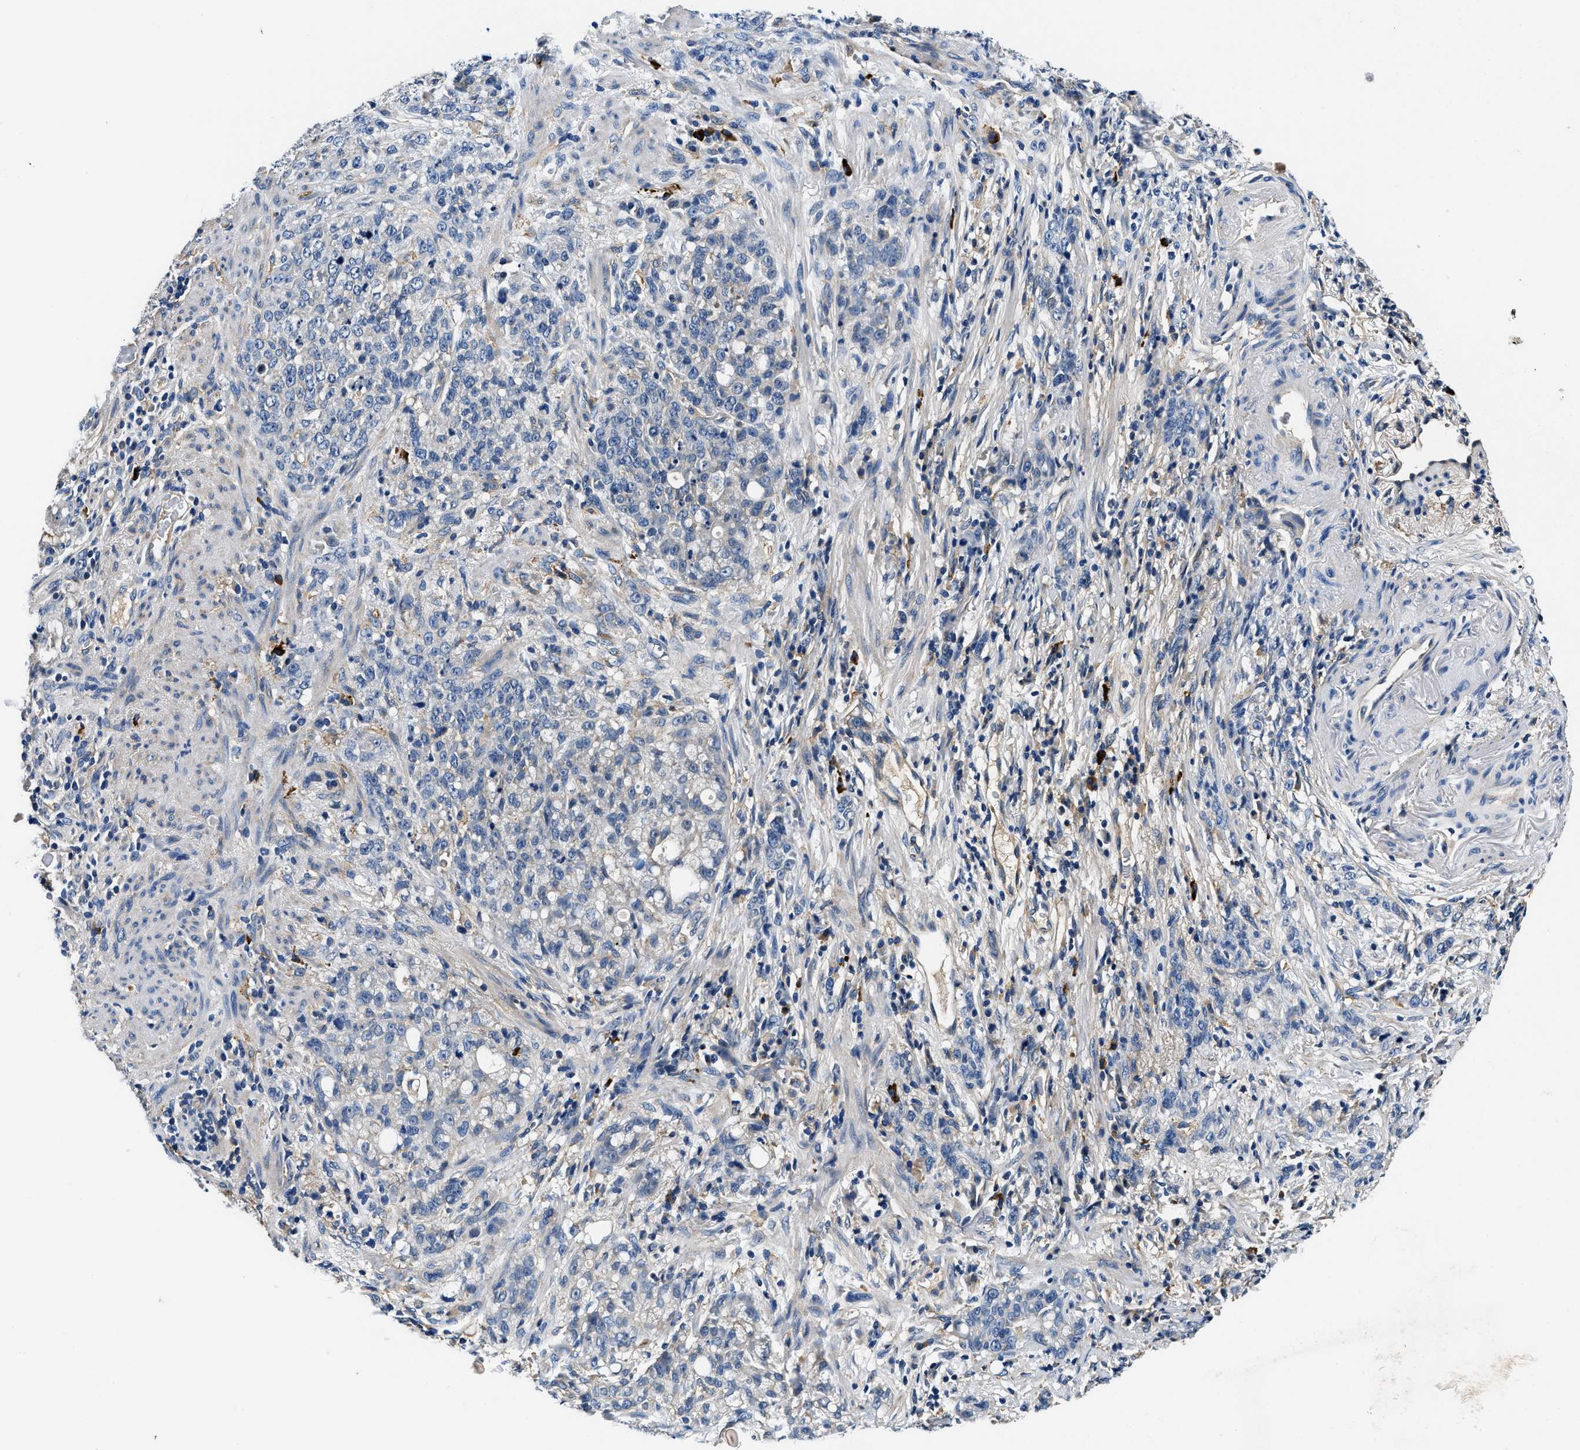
{"staining": {"intensity": "negative", "quantity": "none", "location": "none"}, "tissue": "stomach cancer", "cell_type": "Tumor cells", "image_type": "cancer", "snomed": [{"axis": "morphology", "description": "Adenocarcinoma, NOS"}, {"axis": "topography", "description": "Stomach, lower"}], "caption": "The immunohistochemistry (IHC) image has no significant positivity in tumor cells of stomach adenocarcinoma tissue.", "gene": "ZFAND3", "patient": {"sex": "male", "age": 88}}